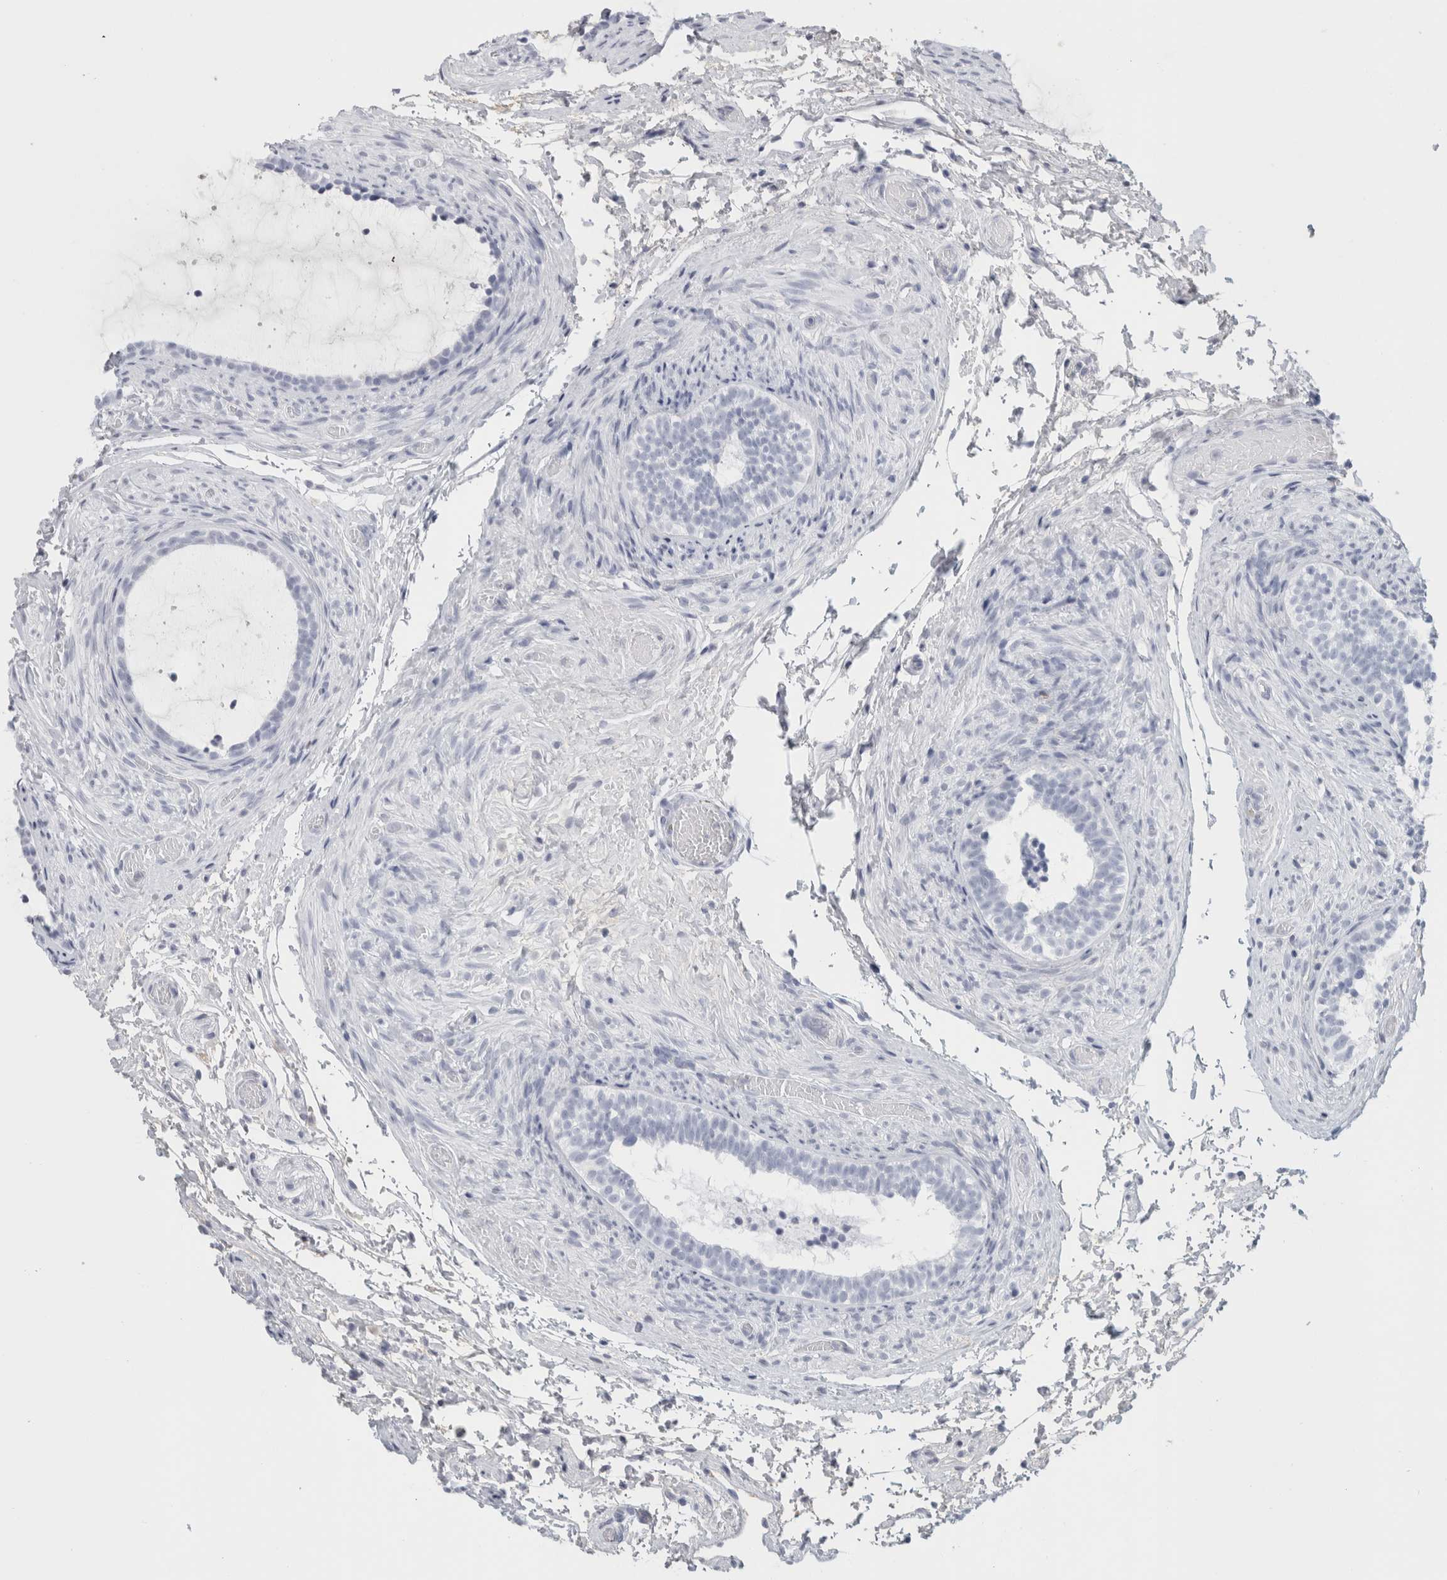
{"staining": {"intensity": "negative", "quantity": "none", "location": "none"}, "tissue": "epididymis", "cell_type": "Glandular cells", "image_type": "normal", "snomed": [{"axis": "morphology", "description": "Normal tissue, NOS"}, {"axis": "topography", "description": "Epididymis"}], "caption": "The image displays no significant staining in glandular cells of epididymis.", "gene": "TSPAN8", "patient": {"sex": "male", "age": 5}}